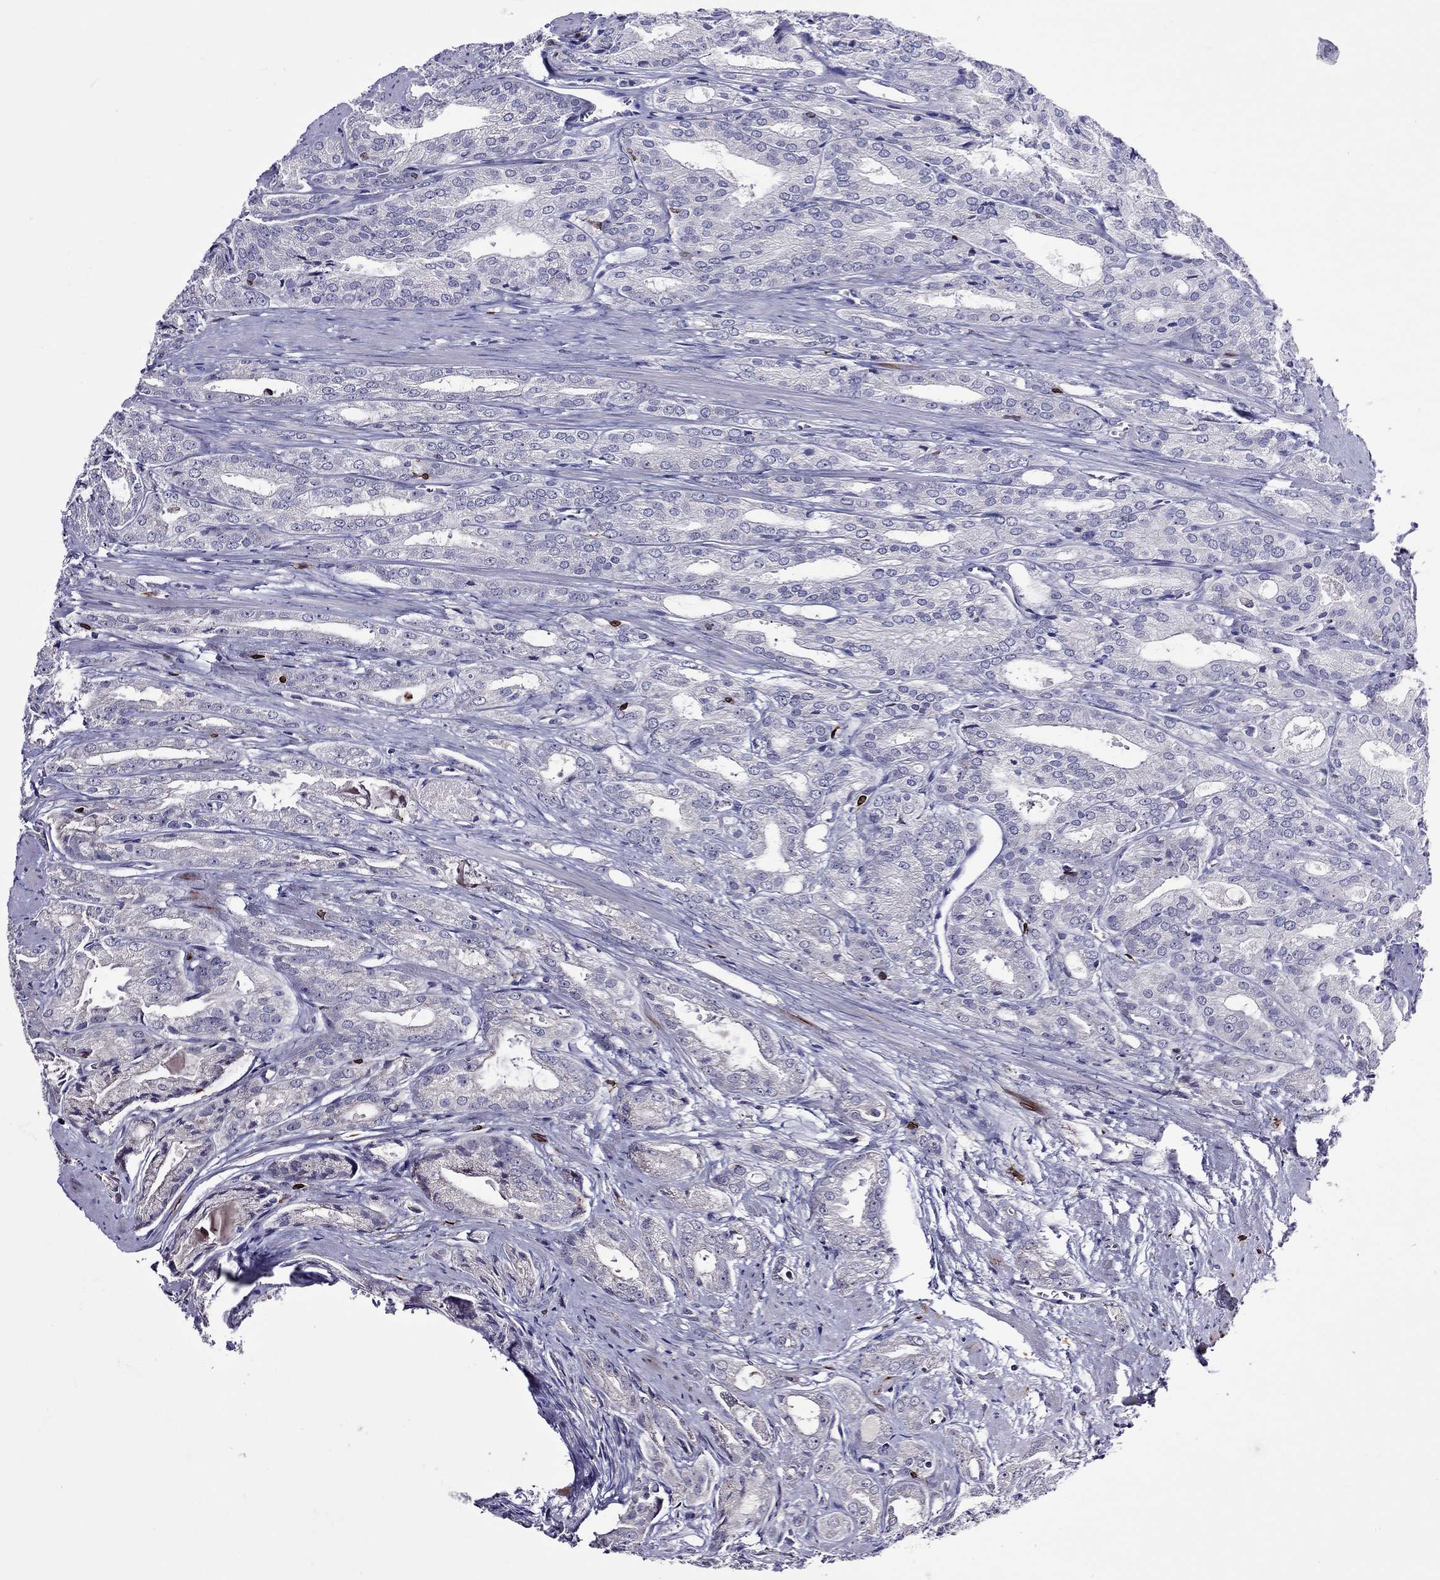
{"staining": {"intensity": "negative", "quantity": "none", "location": "none"}, "tissue": "prostate cancer", "cell_type": "Tumor cells", "image_type": "cancer", "snomed": [{"axis": "morphology", "description": "Adenocarcinoma, NOS"}, {"axis": "morphology", "description": "Adenocarcinoma, High grade"}, {"axis": "topography", "description": "Prostate"}], "caption": "Protein analysis of high-grade adenocarcinoma (prostate) shows no significant expression in tumor cells.", "gene": "ADORA2A", "patient": {"sex": "male", "age": 70}}